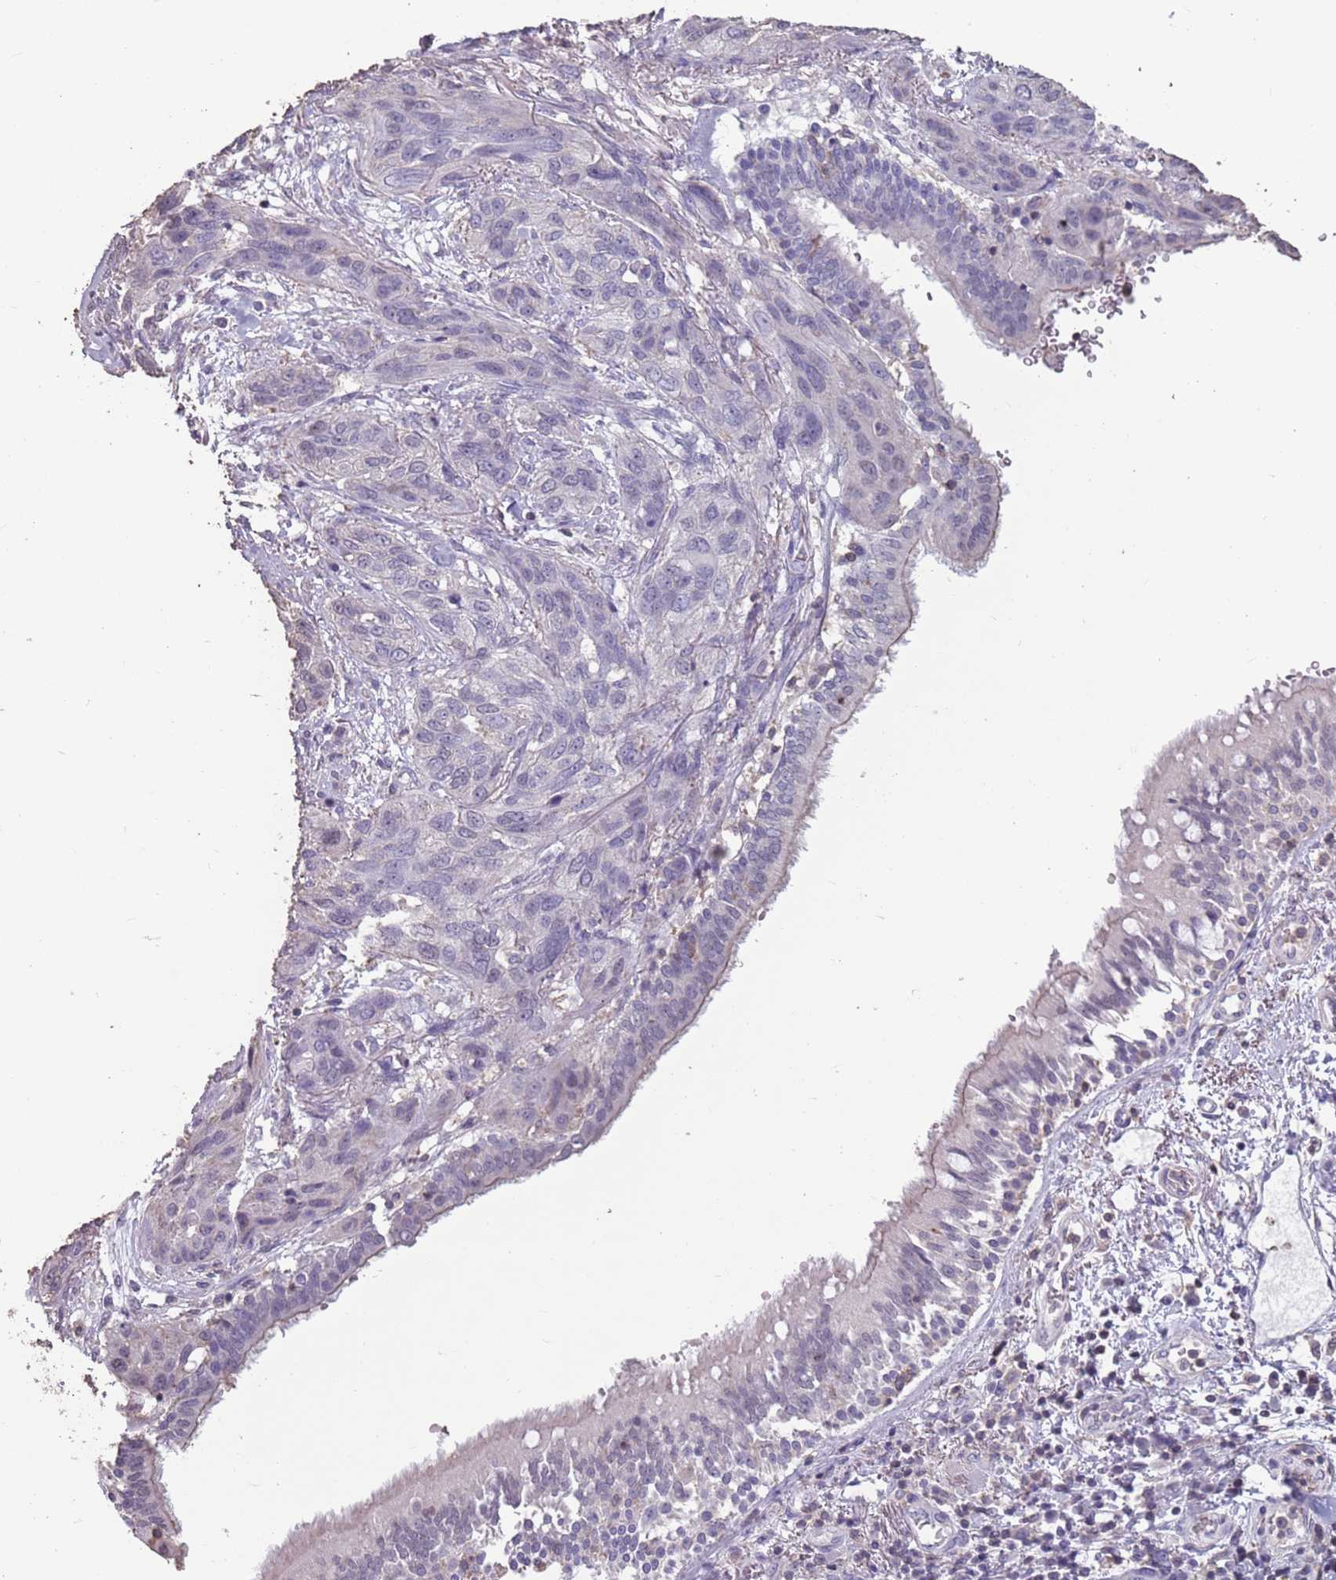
{"staining": {"intensity": "negative", "quantity": "none", "location": "none"}, "tissue": "lung cancer", "cell_type": "Tumor cells", "image_type": "cancer", "snomed": [{"axis": "morphology", "description": "Squamous cell carcinoma, NOS"}, {"axis": "topography", "description": "Lung"}], "caption": "This photomicrograph is of lung squamous cell carcinoma stained with immunohistochemistry to label a protein in brown with the nuclei are counter-stained blue. There is no expression in tumor cells. (DAB IHC, high magnification).", "gene": "SUN5", "patient": {"sex": "female", "age": 70}}